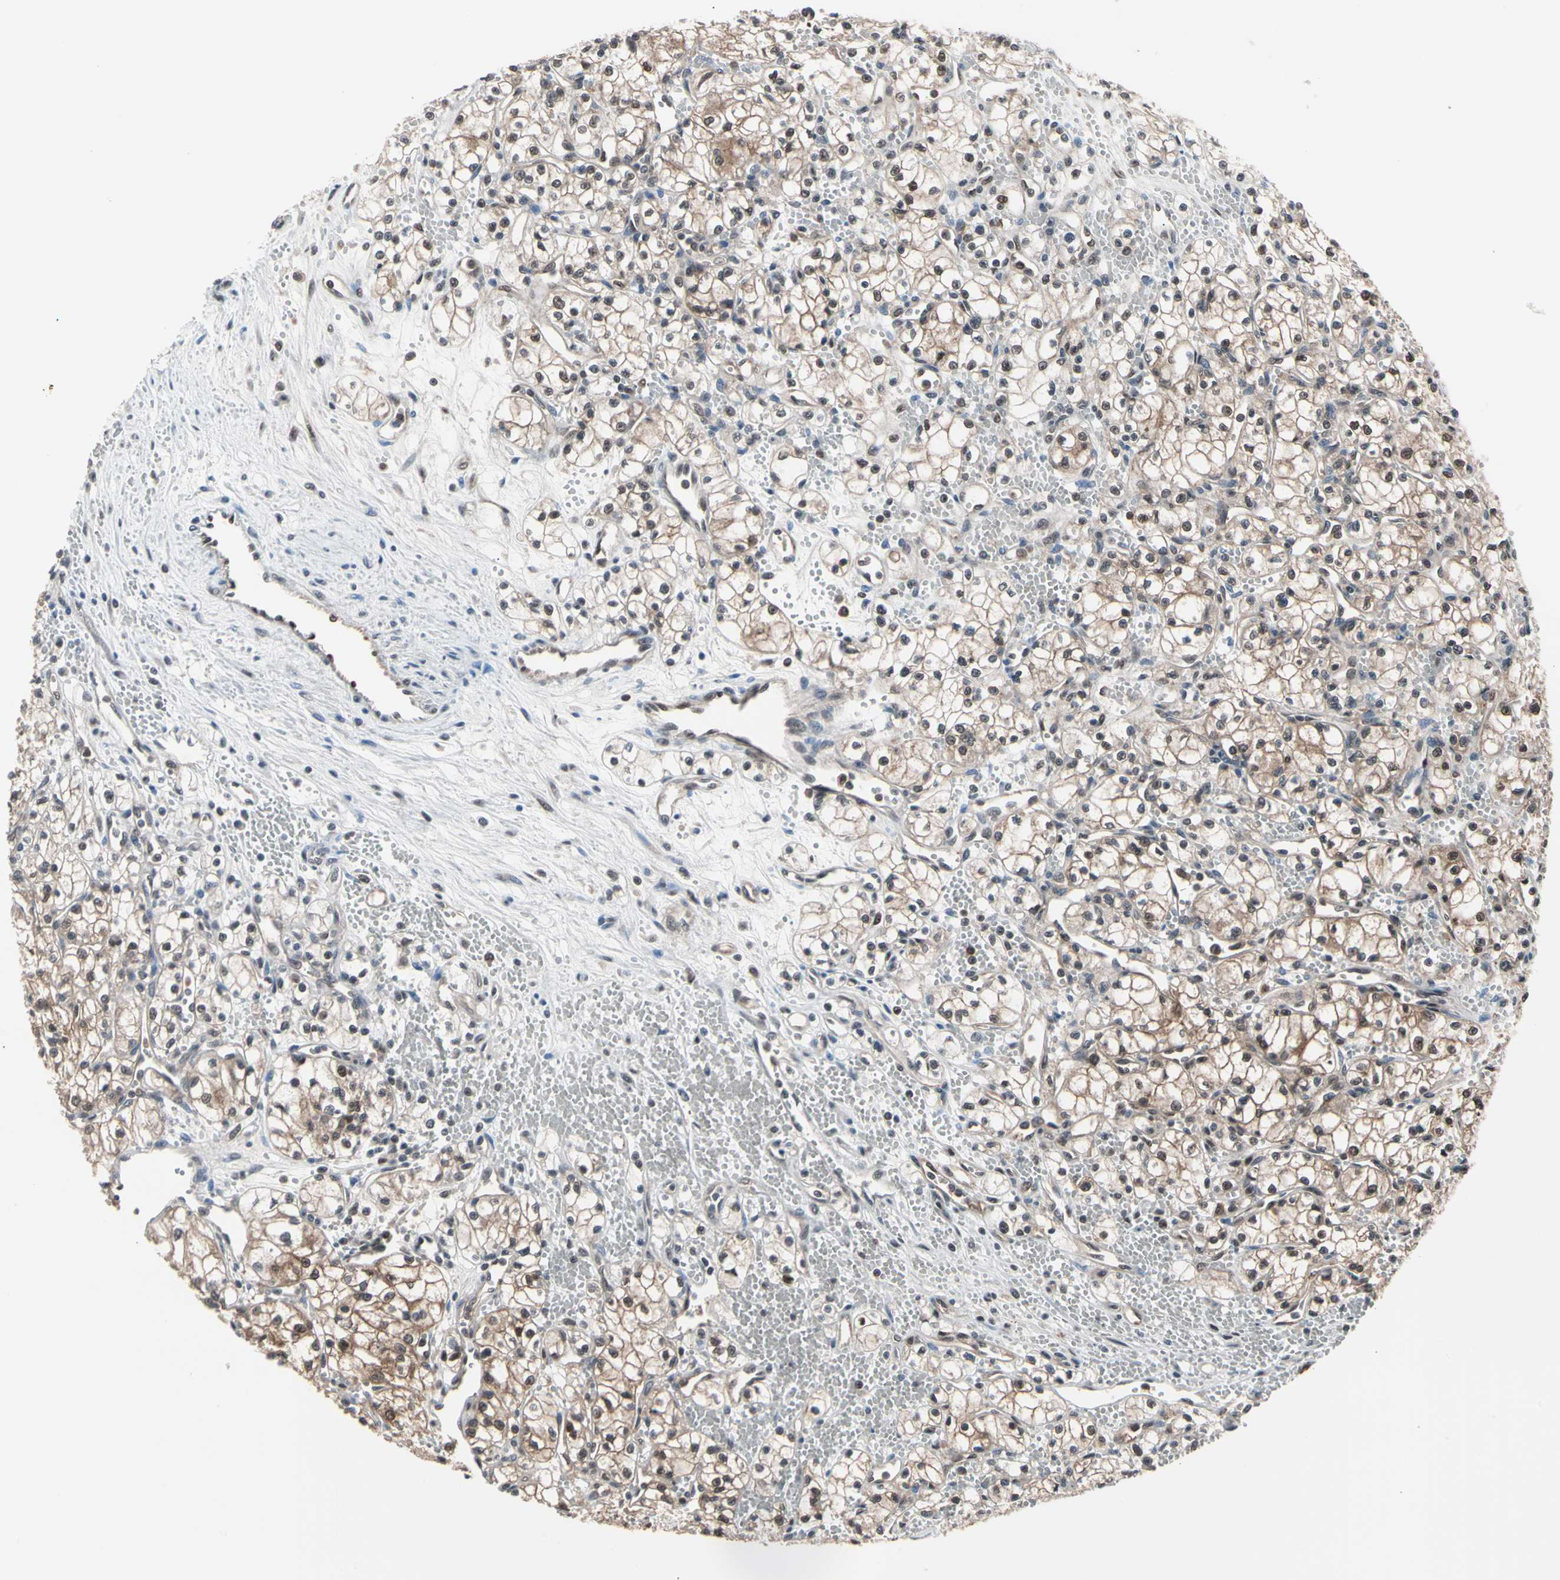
{"staining": {"intensity": "weak", "quantity": ">75%", "location": "cytoplasmic/membranous,nuclear"}, "tissue": "renal cancer", "cell_type": "Tumor cells", "image_type": "cancer", "snomed": [{"axis": "morphology", "description": "Normal tissue, NOS"}, {"axis": "morphology", "description": "Adenocarcinoma, NOS"}, {"axis": "topography", "description": "Kidney"}], "caption": "This histopathology image exhibits IHC staining of renal adenocarcinoma, with low weak cytoplasmic/membranous and nuclear positivity in about >75% of tumor cells.", "gene": "PSMA2", "patient": {"sex": "male", "age": 59}}